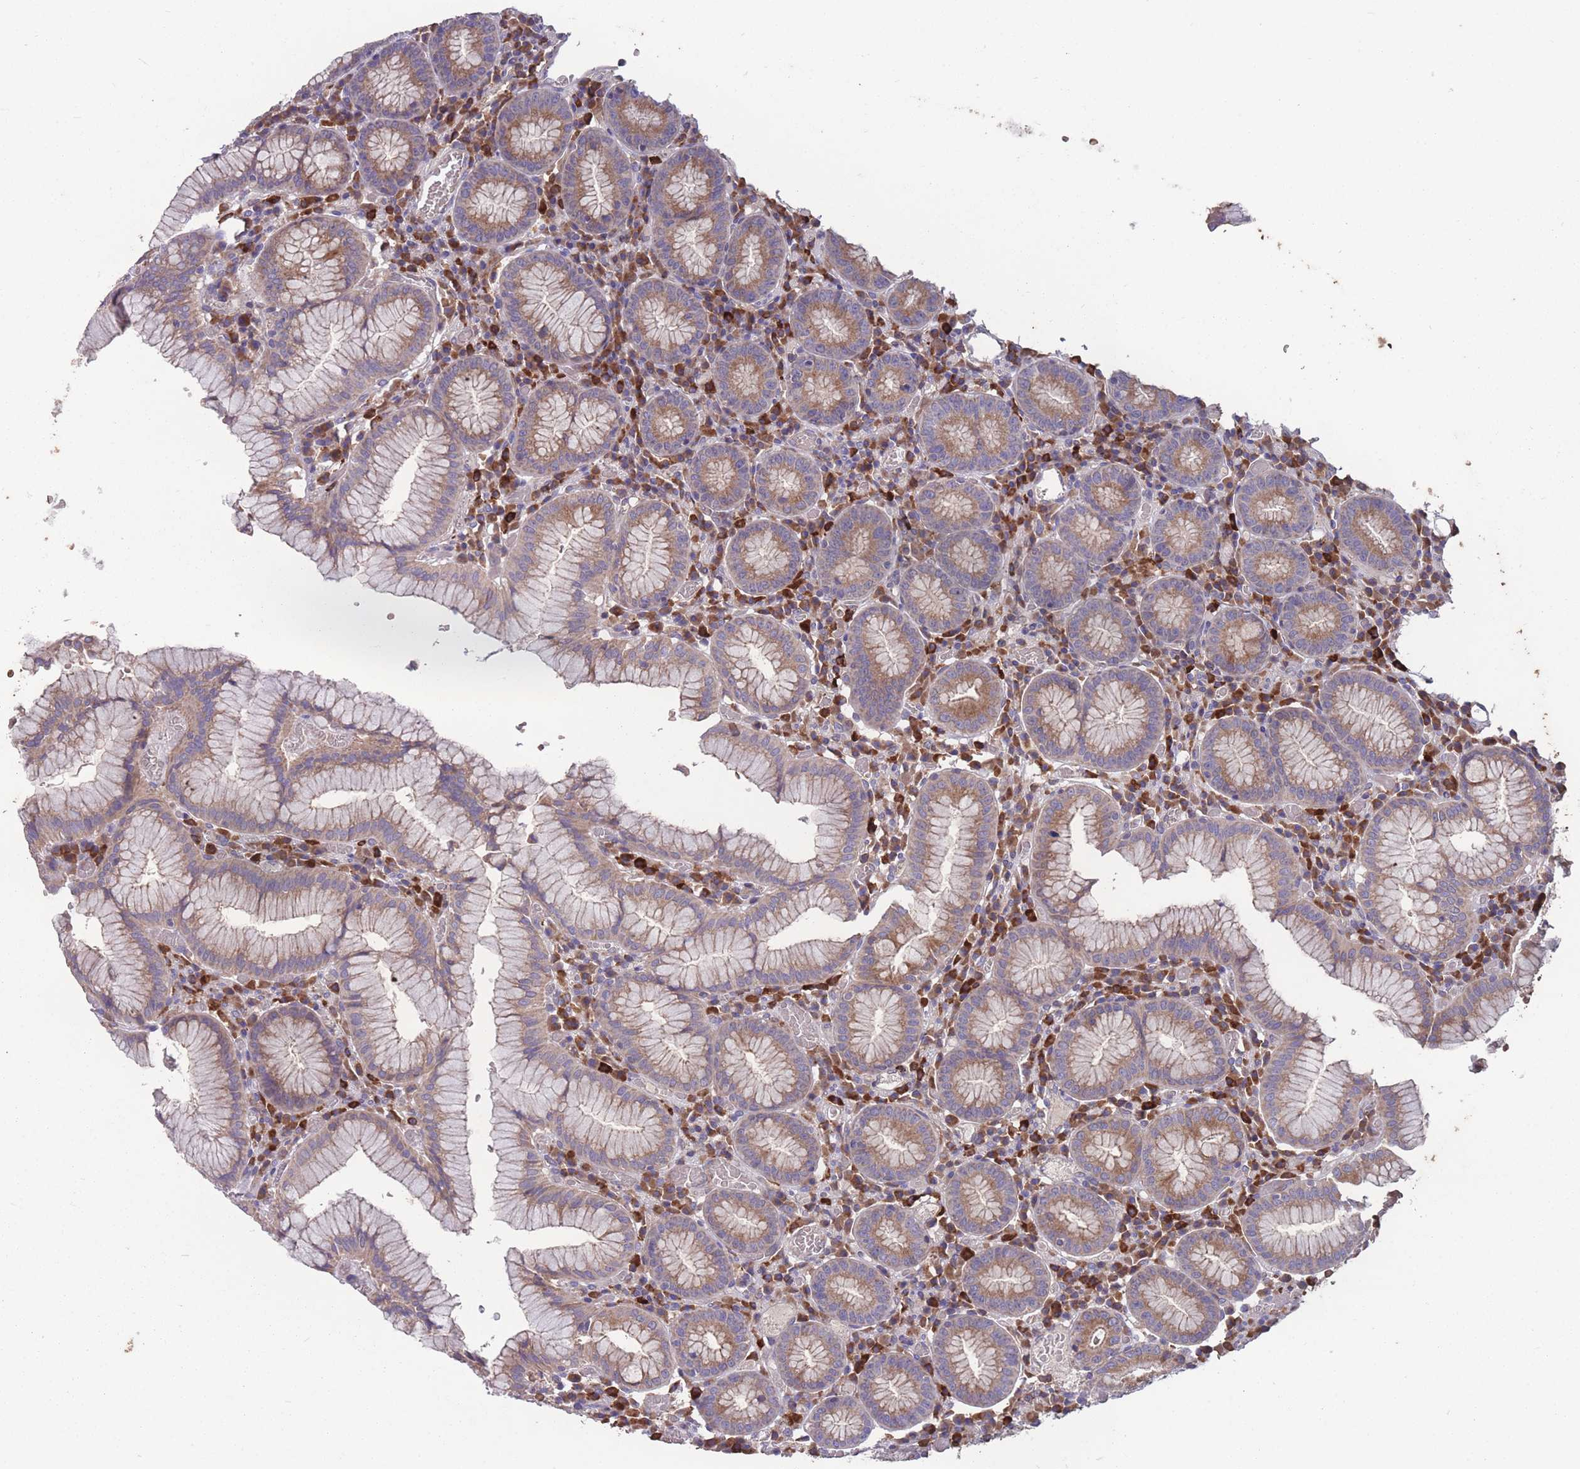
{"staining": {"intensity": "moderate", "quantity": "25%-75%", "location": "cytoplasmic/membranous"}, "tissue": "stomach", "cell_type": "Glandular cells", "image_type": "normal", "snomed": [{"axis": "morphology", "description": "Normal tissue, NOS"}, {"axis": "topography", "description": "Stomach"}], "caption": "This is a histology image of immunohistochemistry staining of normal stomach, which shows moderate staining in the cytoplasmic/membranous of glandular cells.", "gene": "STIM2", "patient": {"sex": "male", "age": 55}}